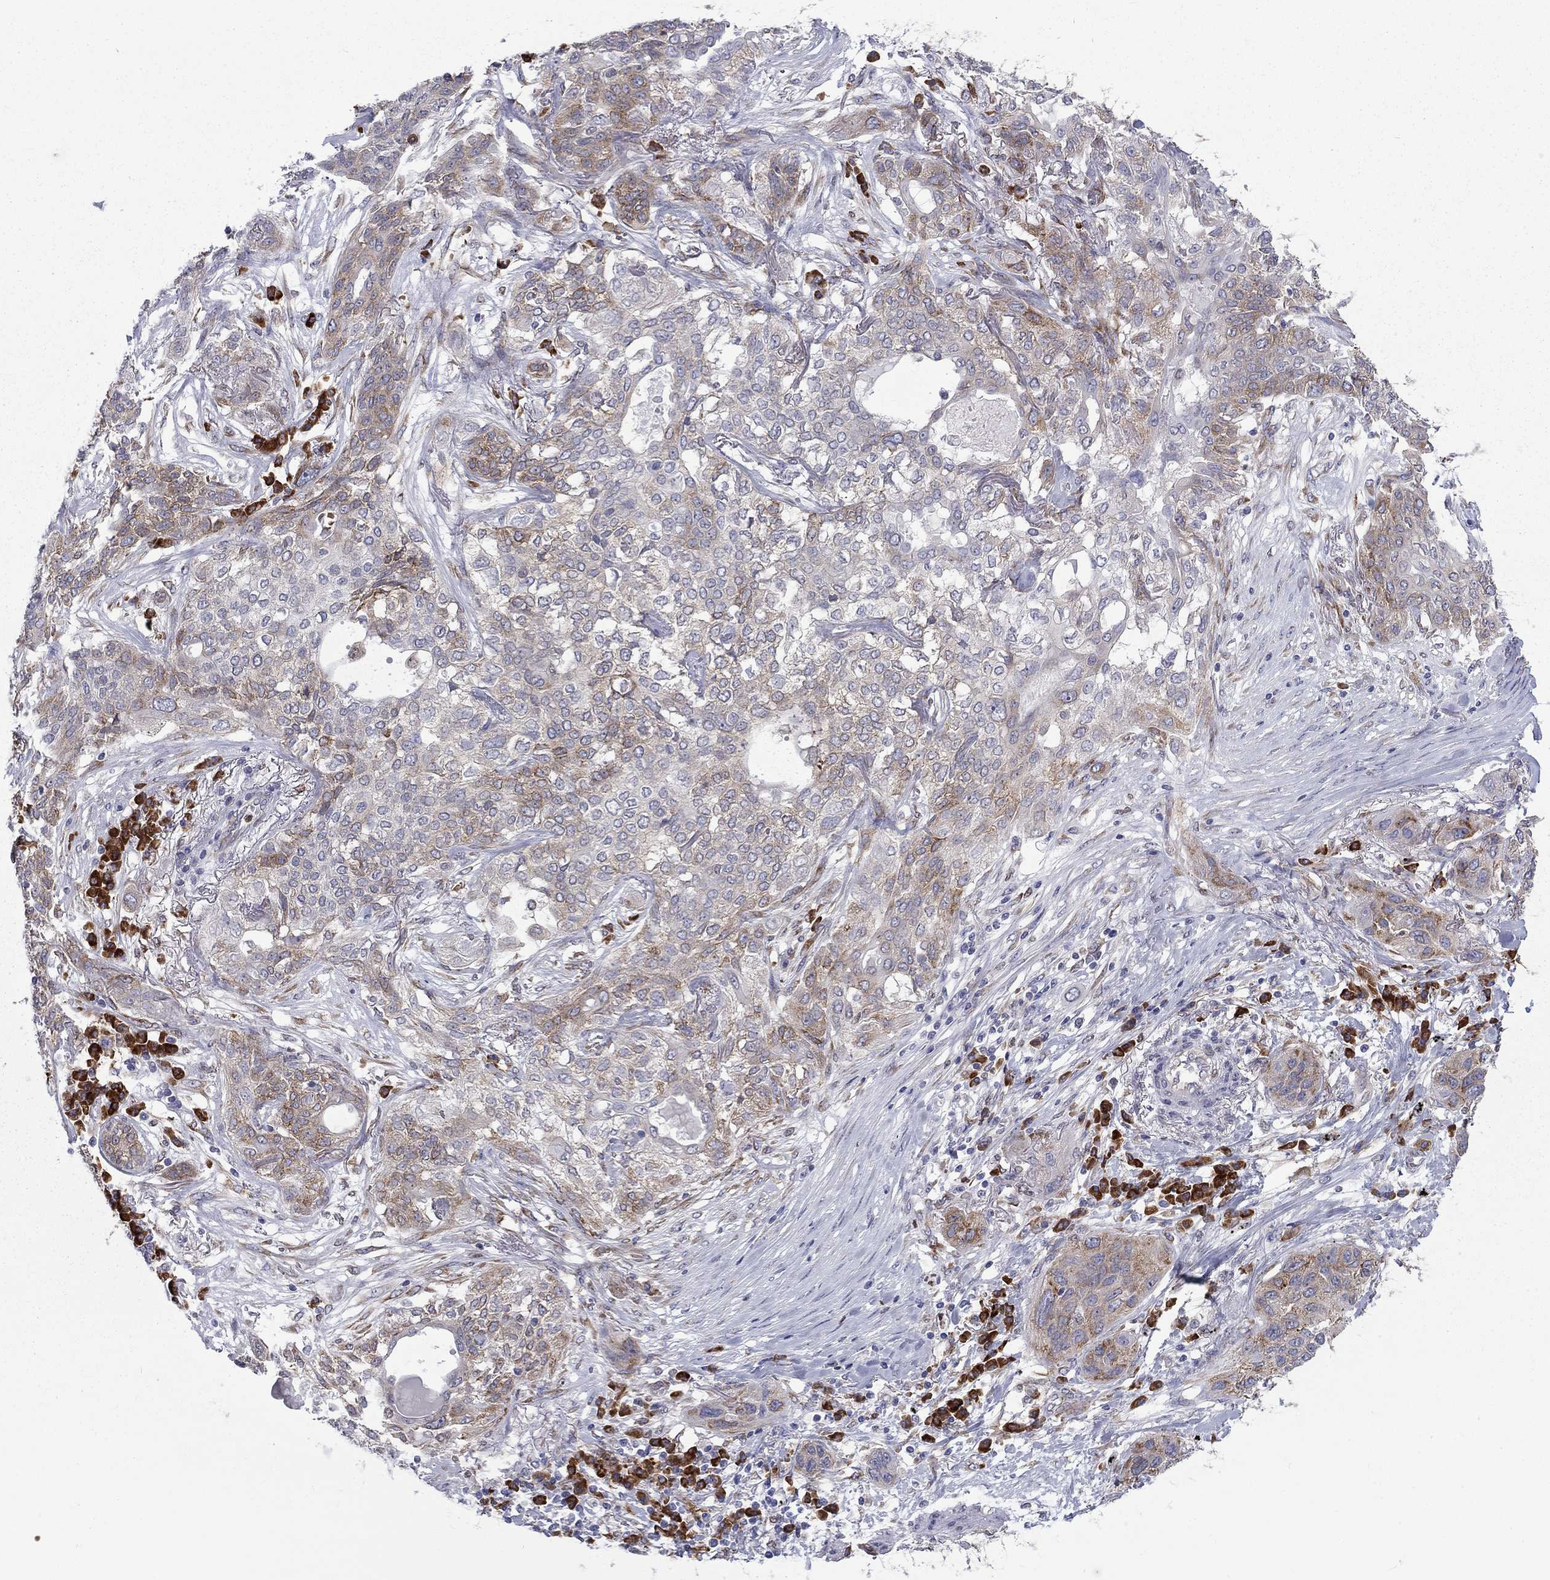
{"staining": {"intensity": "weak", "quantity": ">75%", "location": "cytoplasmic/membranous"}, "tissue": "lung cancer", "cell_type": "Tumor cells", "image_type": "cancer", "snomed": [{"axis": "morphology", "description": "Squamous cell carcinoma, NOS"}, {"axis": "topography", "description": "Lung"}], "caption": "Protein staining reveals weak cytoplasmic/membranous staining in approximately >75% of tumor cells in squamous cell carcinoma (lung).", "gene": "PABPC4", "patient": {"sex": "female", "age": 70}}